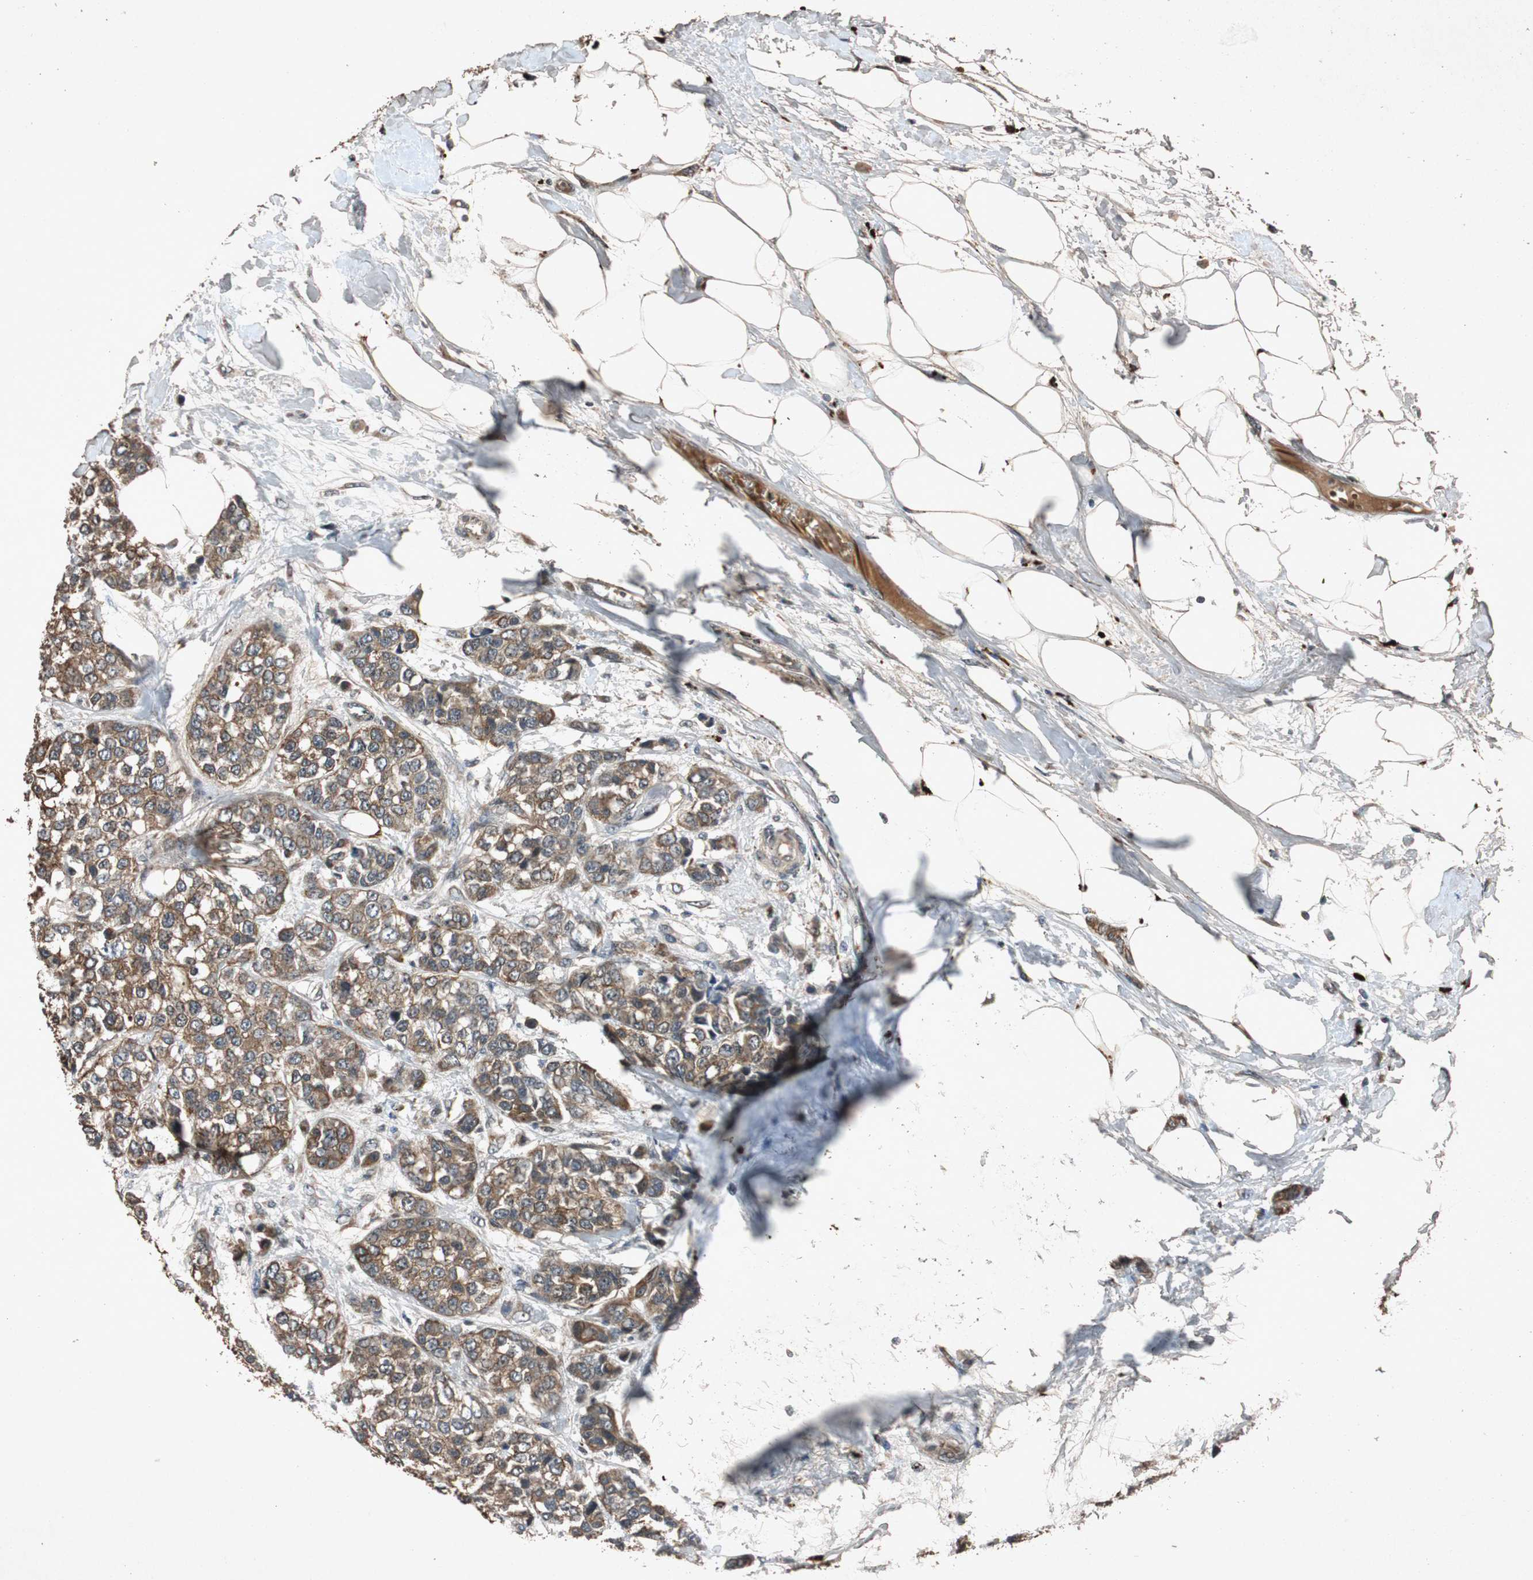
{"staining": {"intensity": "moderate", "quantity": ">75%", "location": "cytoplasmic/membranous"}, "tissue": "breast cancer", "cell_type": "Tumor cells", "image_type": "cancer", "snomed": [{"axis": "morphology", "description": "Duct carcinoma"}, {"axis": "topography", "description": "Breast"}], "caption": "Infiltrating ductal carcinoma (breast) stained with immunohistochemistry exhibits moderate cytoplasmic/membranous positivity in about >75% of tumor cells.", "gene": "SLIT2", "patient": {"sex": "female", "age": 51}}